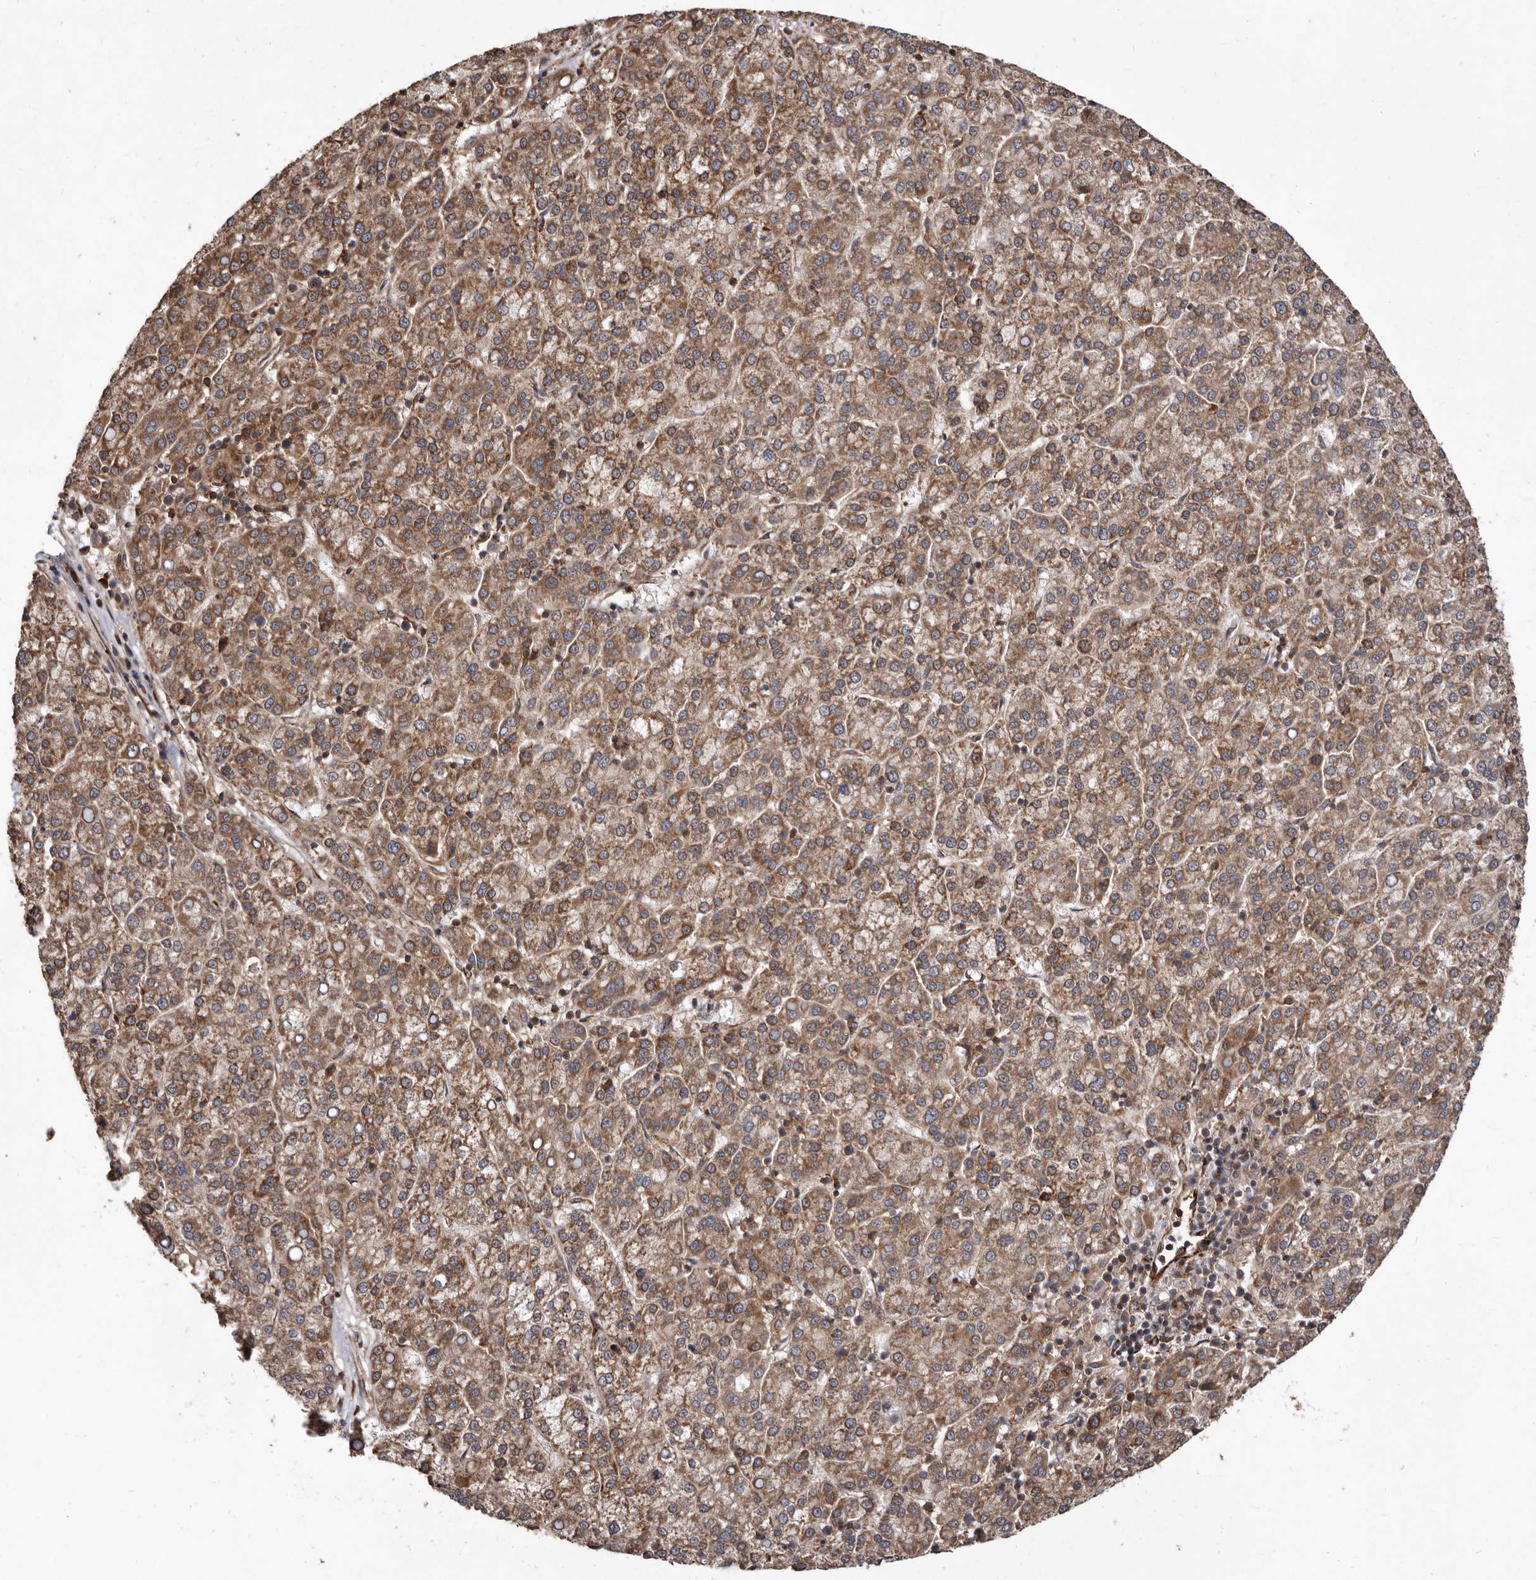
{"staining": {"intensity": "moderate", "quantity": ">75%", "location": "cytoplasmic/membranous"}, "tissue": "liver cancer", "cell_type": "Tumor cells", "image_type": "cancer", "snomed": [{"axis": "morphology", "description": "Carcinoma, Hepatocellular, NOS"}, {"axis": "topography", "description": "Liver"}], "caption": "Approximately >75% of tumor cells in liver hepatocellular carcinoma reveal moderate cytoplasmic/membranous protein staining as visualized by brown immunohistochemical staining.", "gene": "FLAD1", "patient": {"sex": "female", "age": 58}}